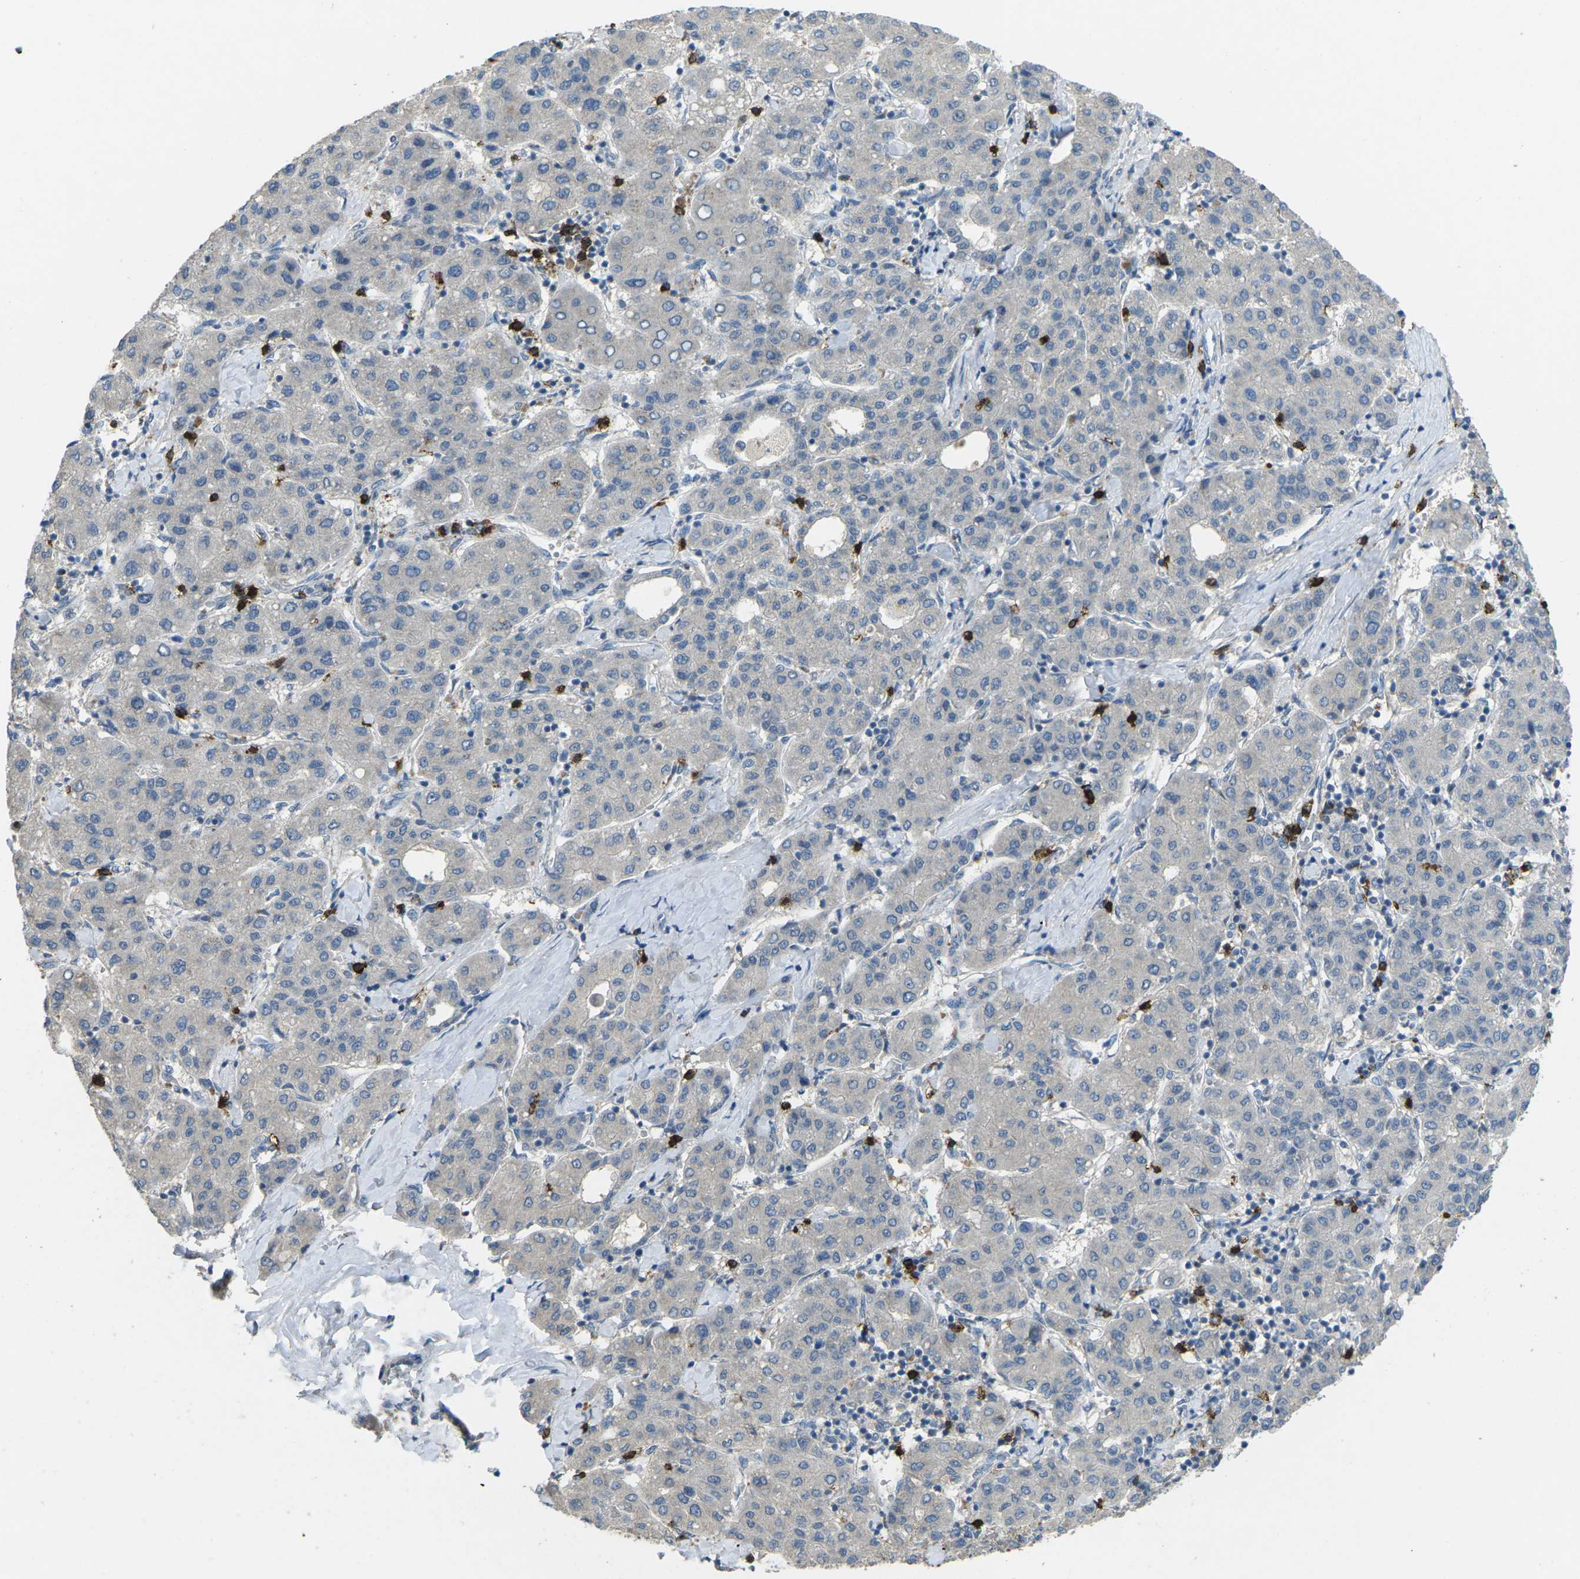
{"staining": {"intensity": "negative", "quantity": "none", "location": "none"}, "tissue": "liver cancer", "cell_type": "Tumor cells", "image_type": "cancer", "snomed": [{"axis": "morphology", "description": "Carcinoma, Hepatocellular, NOS"}, {"axis": "topography", "description": "Liver"}], "caption": "Histopathology image shows no significant protein expression in tumor cells of liver cancer (hepatocellular carcinoma).", "gene": "CD19", "patient": {"sex": "male", "age": 65}}